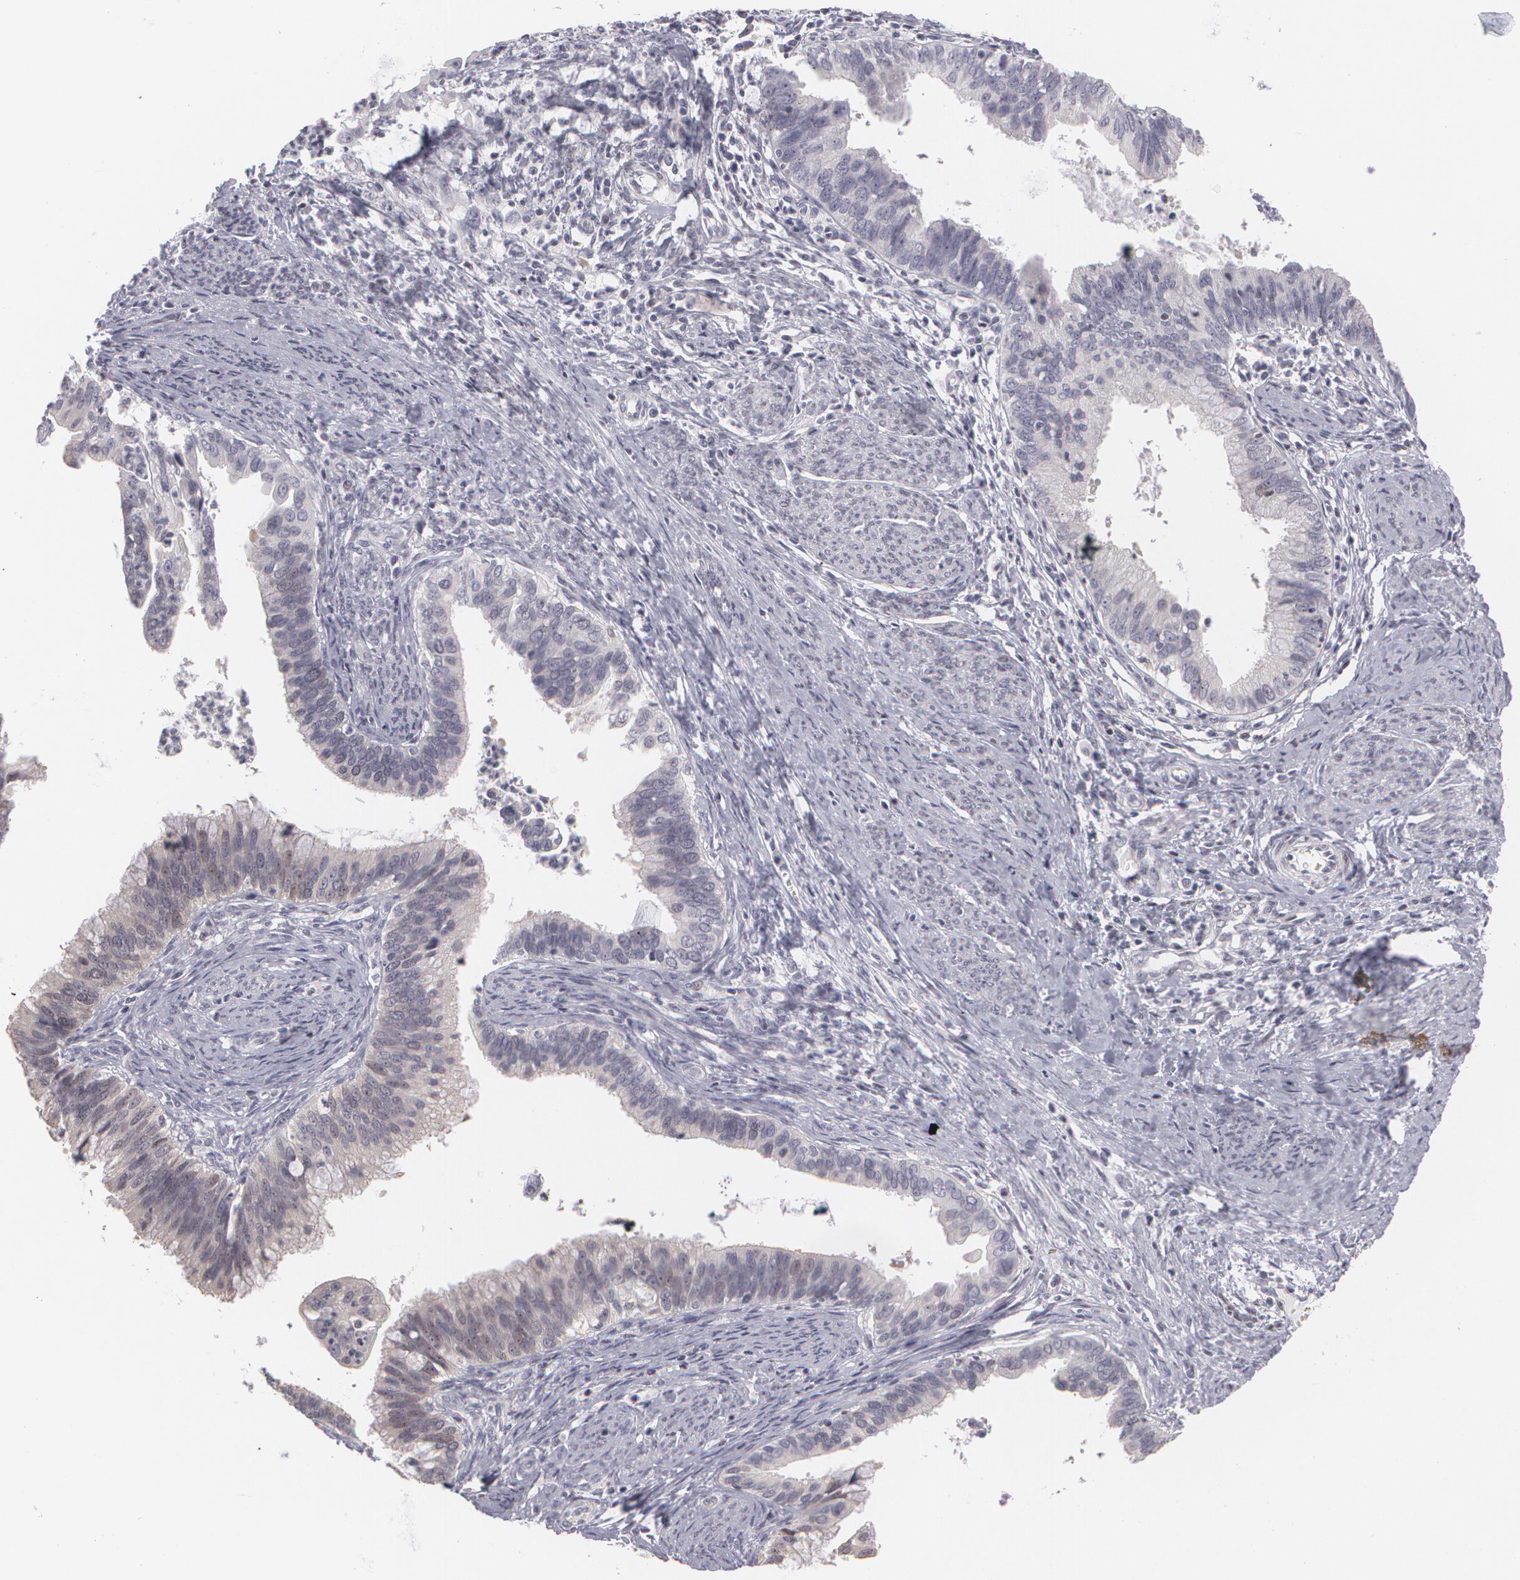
{"staining": {"intensity": "negative", "quantity": "none", "location": "none"}, "tissue": "cervical cancer", "cell_type": "Tumor cells", "image_type": "cancer", "snomed": [{"axis": "morphology", "description": "Adenocarcinoma, NOS"}, {"axis": "topography", "description": "Cervix"}], "caption": "A histopathology image of cervical adenocarcinoma stained for a protein demonstrates no brown staining in tumor cells.", "gene": "ZBTB16", "patient": {"sex": "female", "age": 47}}